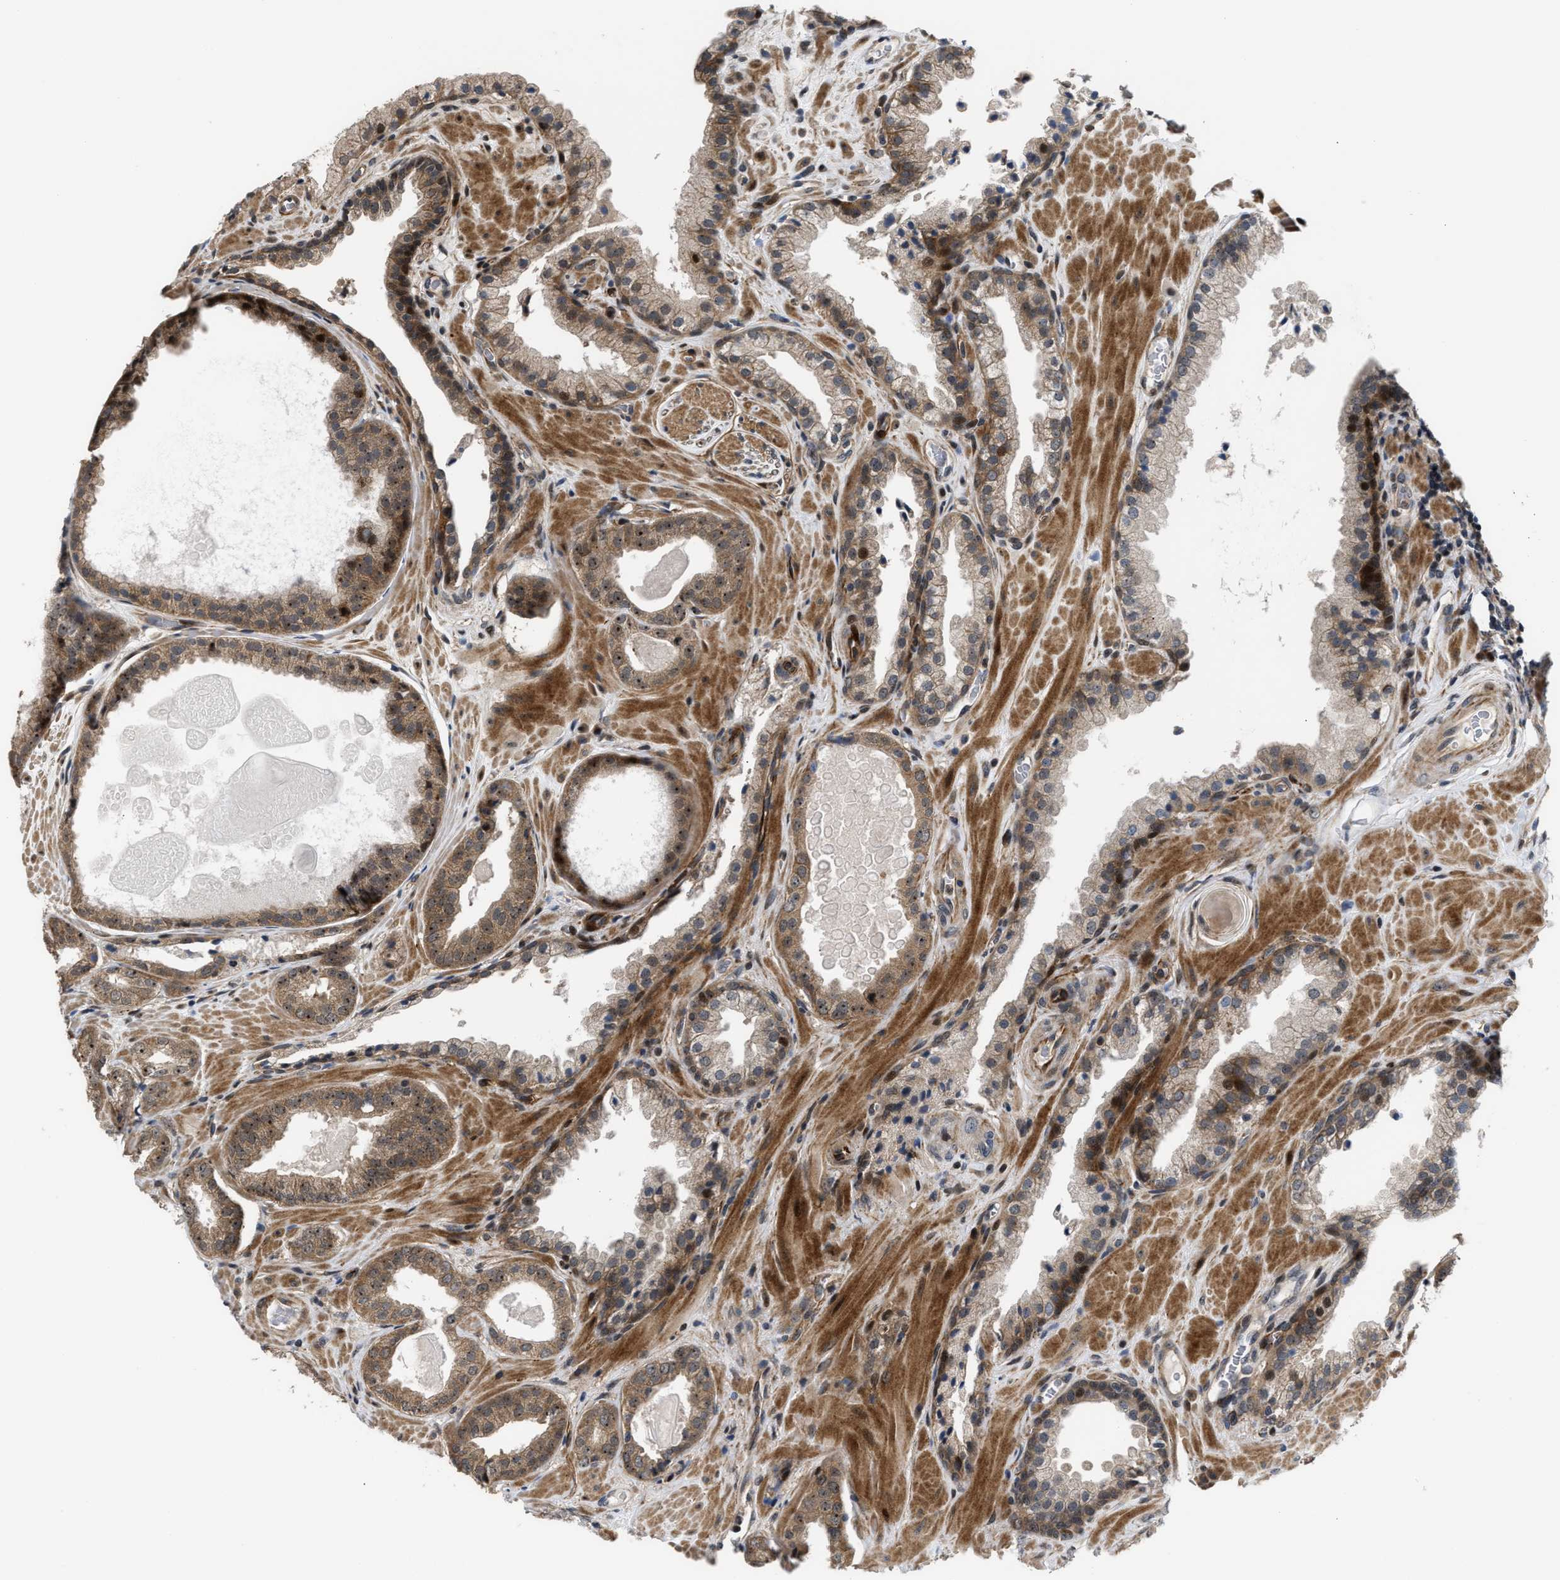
{"staining": {"intensity": "moderate", "quantity": ">75%", "location": "cytoplasmic/membranous,nuclear"}, "tissue": "prostate cancer", "cell_type": "Tumor cells", "image_type": "cancer", "snomed": [{"axis": "morphology", "description": "Adenocarcinoma, Low grade"}, {"axis": "topography", "description": "Prostate"}], "caption": "An immunohistochemistry image of tumor tissue is shown. Protein staining in brown highlights moderate cytoplasmic/membranous and nuclear positivity in low-grade adenocarcinoma (prostate) within tumor cells. The staining was performed using DAB to visualize the protein expression in brown, while the nuclei were stained in blue with hematoxylin (Magnification: 20x).", "gene": "ALDH3A2", "patient": {"sex": "male", "age": 71}}